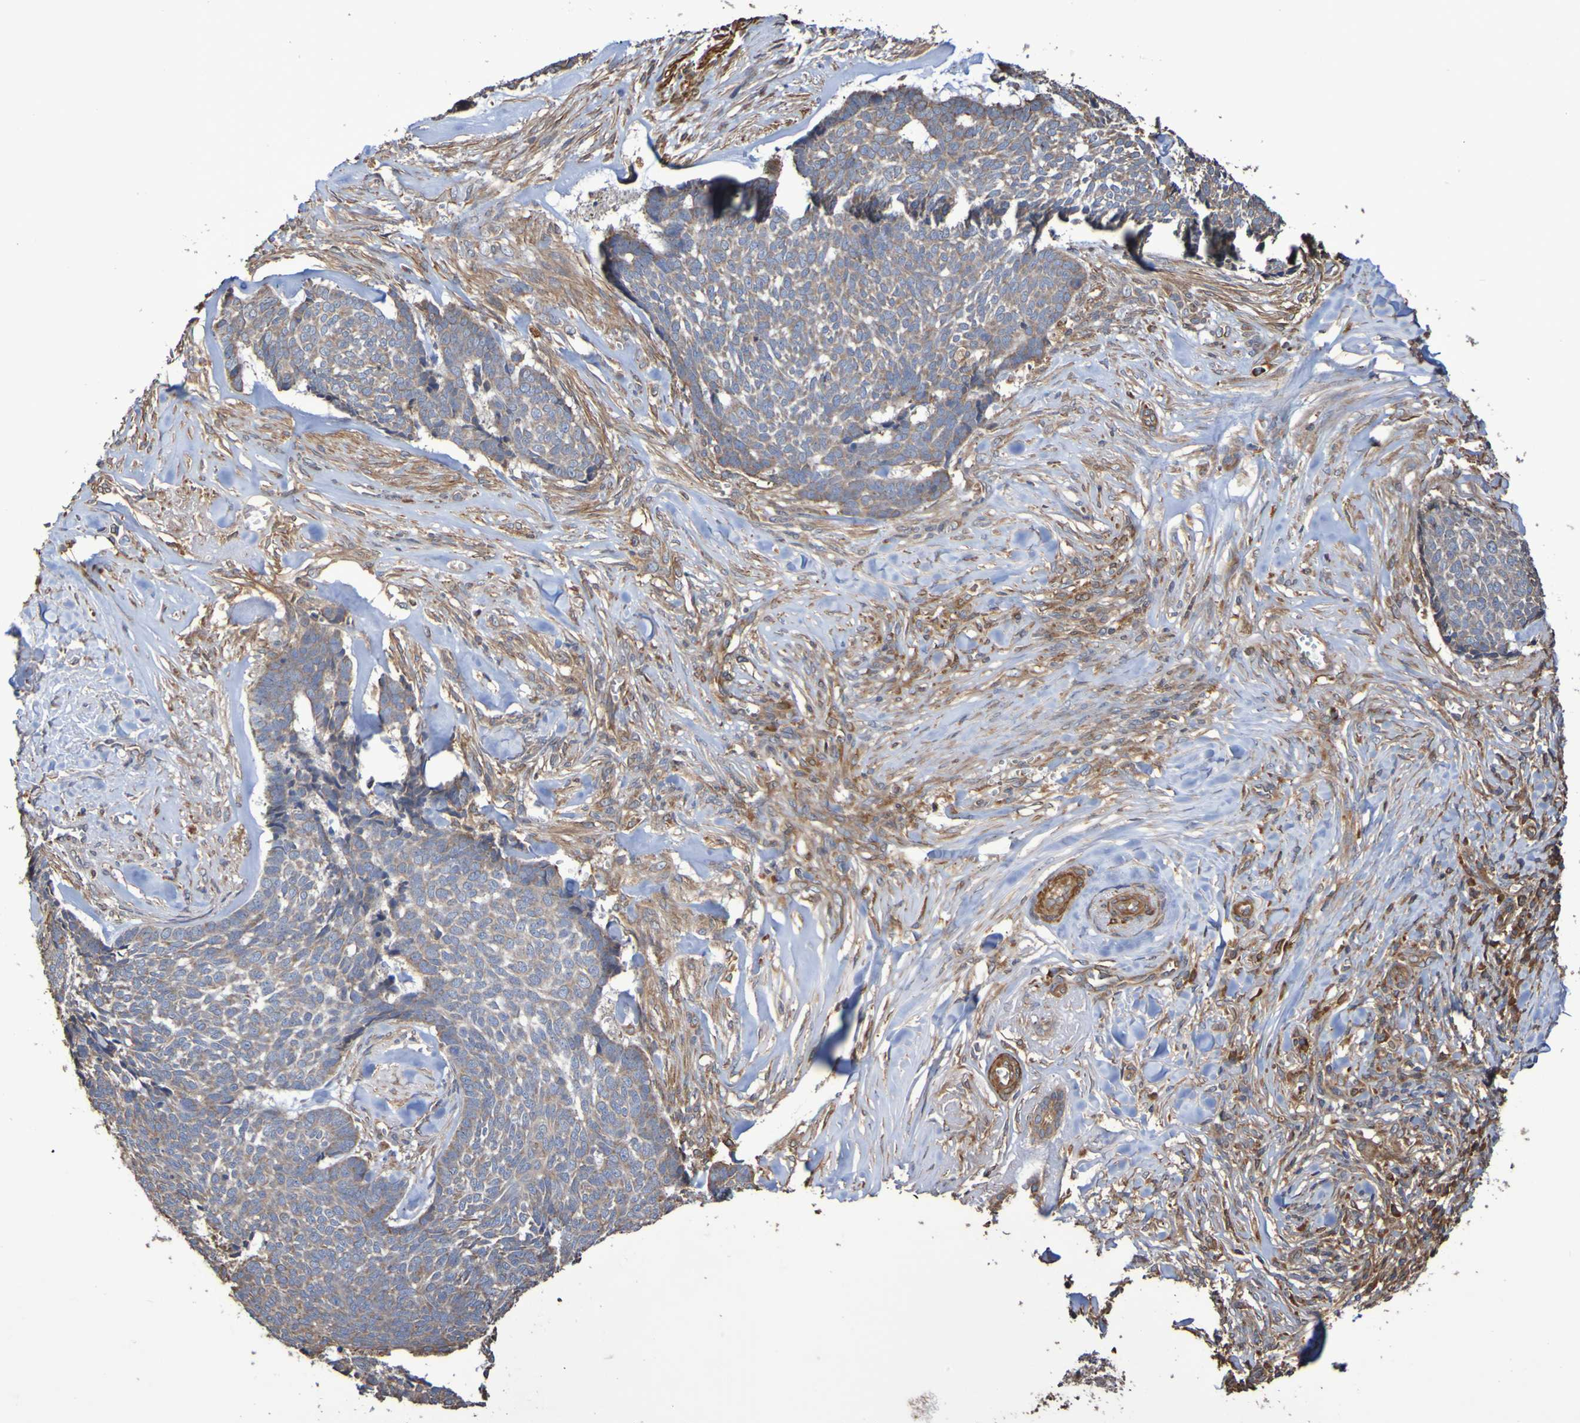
{"staining": {"intensity": "weak", "quantity": ">75%", "location": "cytoplasmic/membranous"}, "tissue": "skin cancer", "cell_type": "Tumor cells", "image_type": "cancer", "snomed": [{"axis": "morphology", "description": "Basal cell carcinoma"}, {"axis": "topography", "description": "Skin"}], "caption": "A low amount of weak cytoplasmic/membranous expression is identified in approximately >75% of tumor cells in skin basal cell carcinoma tissue.", "gene": "RAB11A", "patient": {"sex": "male", "age": 84}}